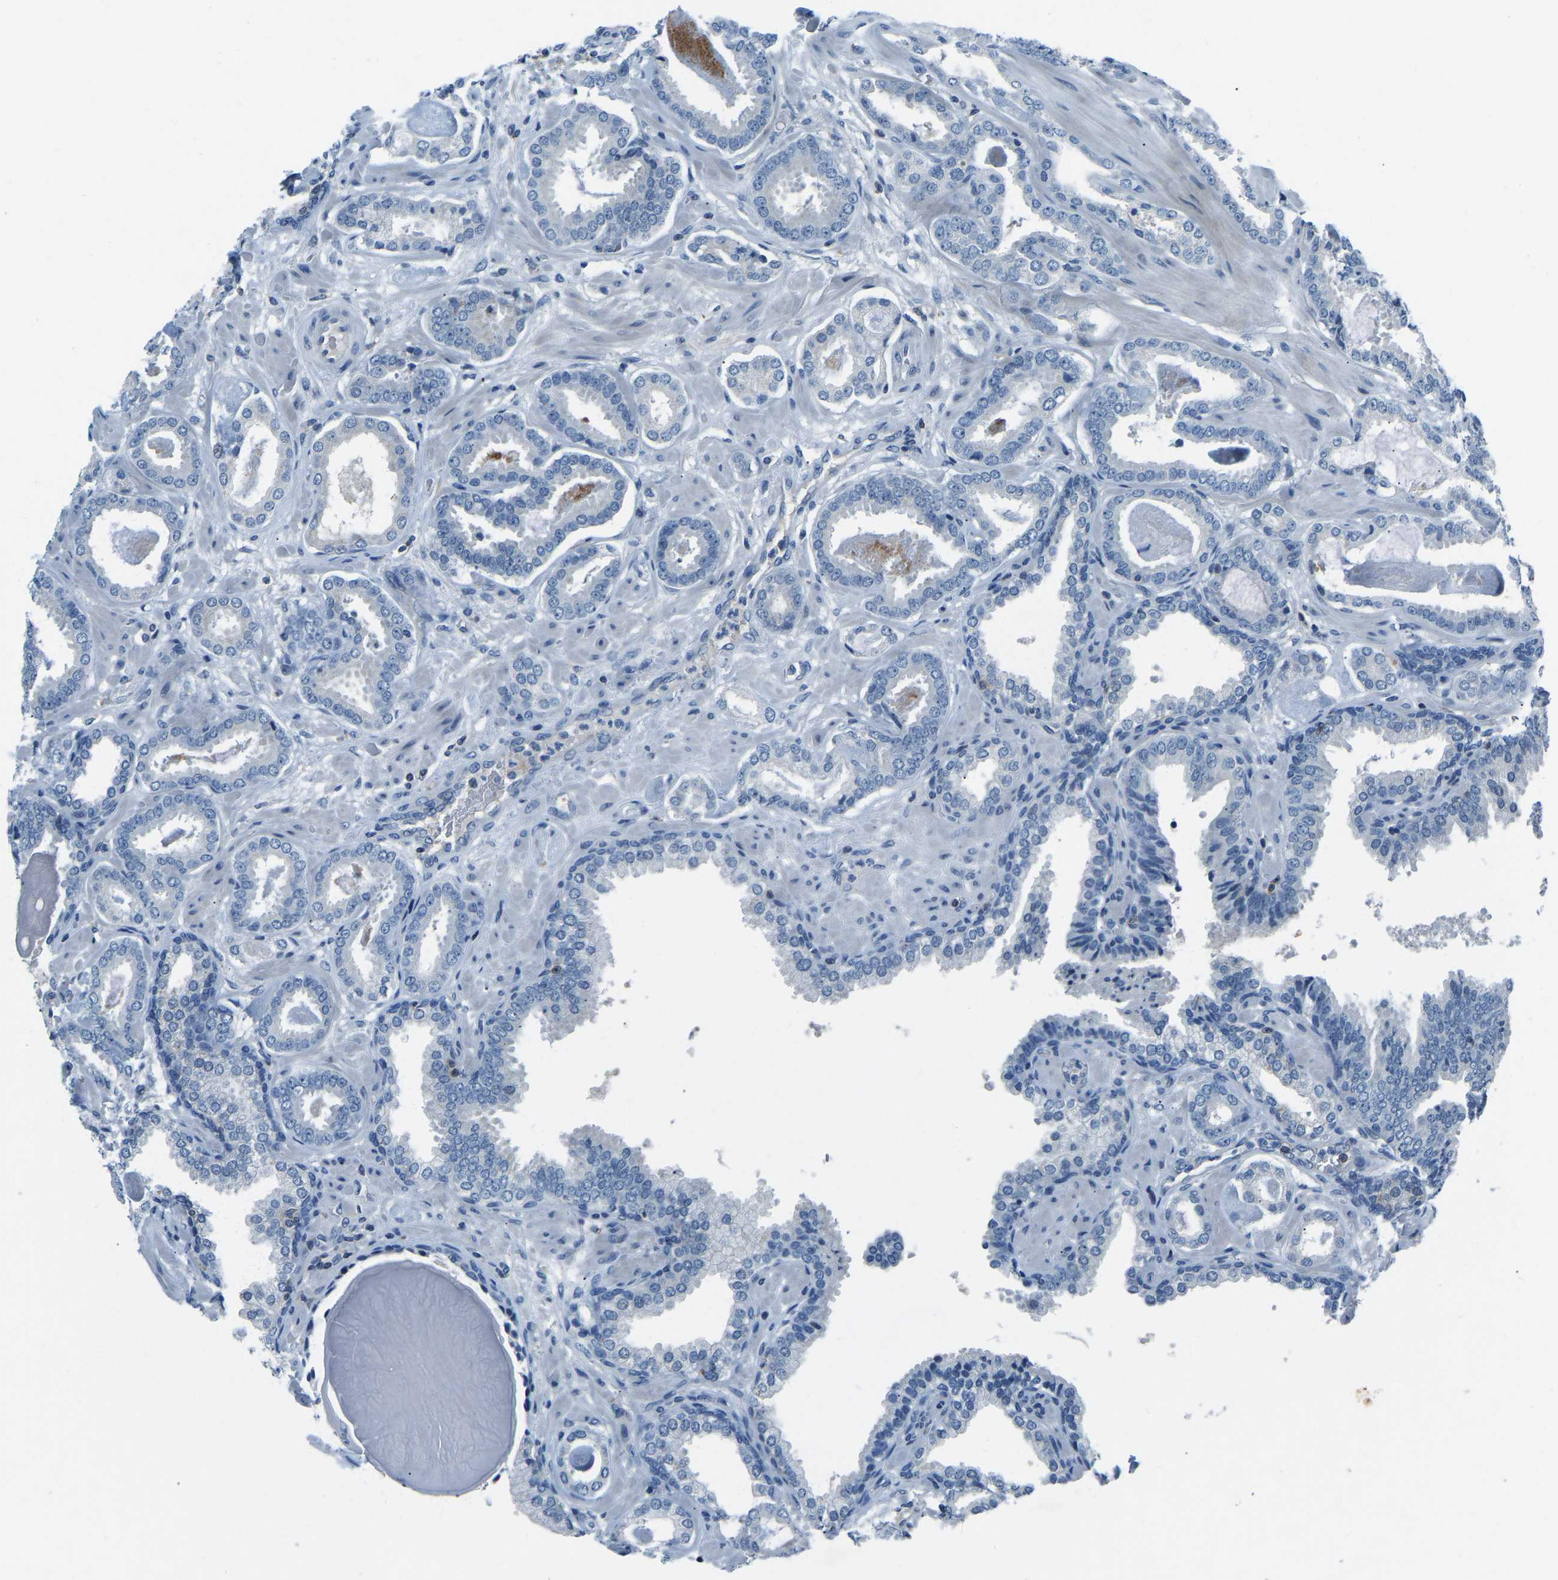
{"staining": {"intensity": "negative", "quantity": "none", "location": "none"}, "tissue": "prostate cancer", "cell_type": "Tumor cells", "image_type": "cancer", "snomed": [{"axis": "morphology", "description": "Adenocarcinoma, Low grade"}, {"axis": "topography", "description": "Prostate"}], "caption": "IHC image of human low-grade adenocarcinoma (prostate) stained for a protein (brown), which demonstrates no staining in tumor cells.", "gene": "XIRP1", "patient": {"sex": "male", "age": 53}}